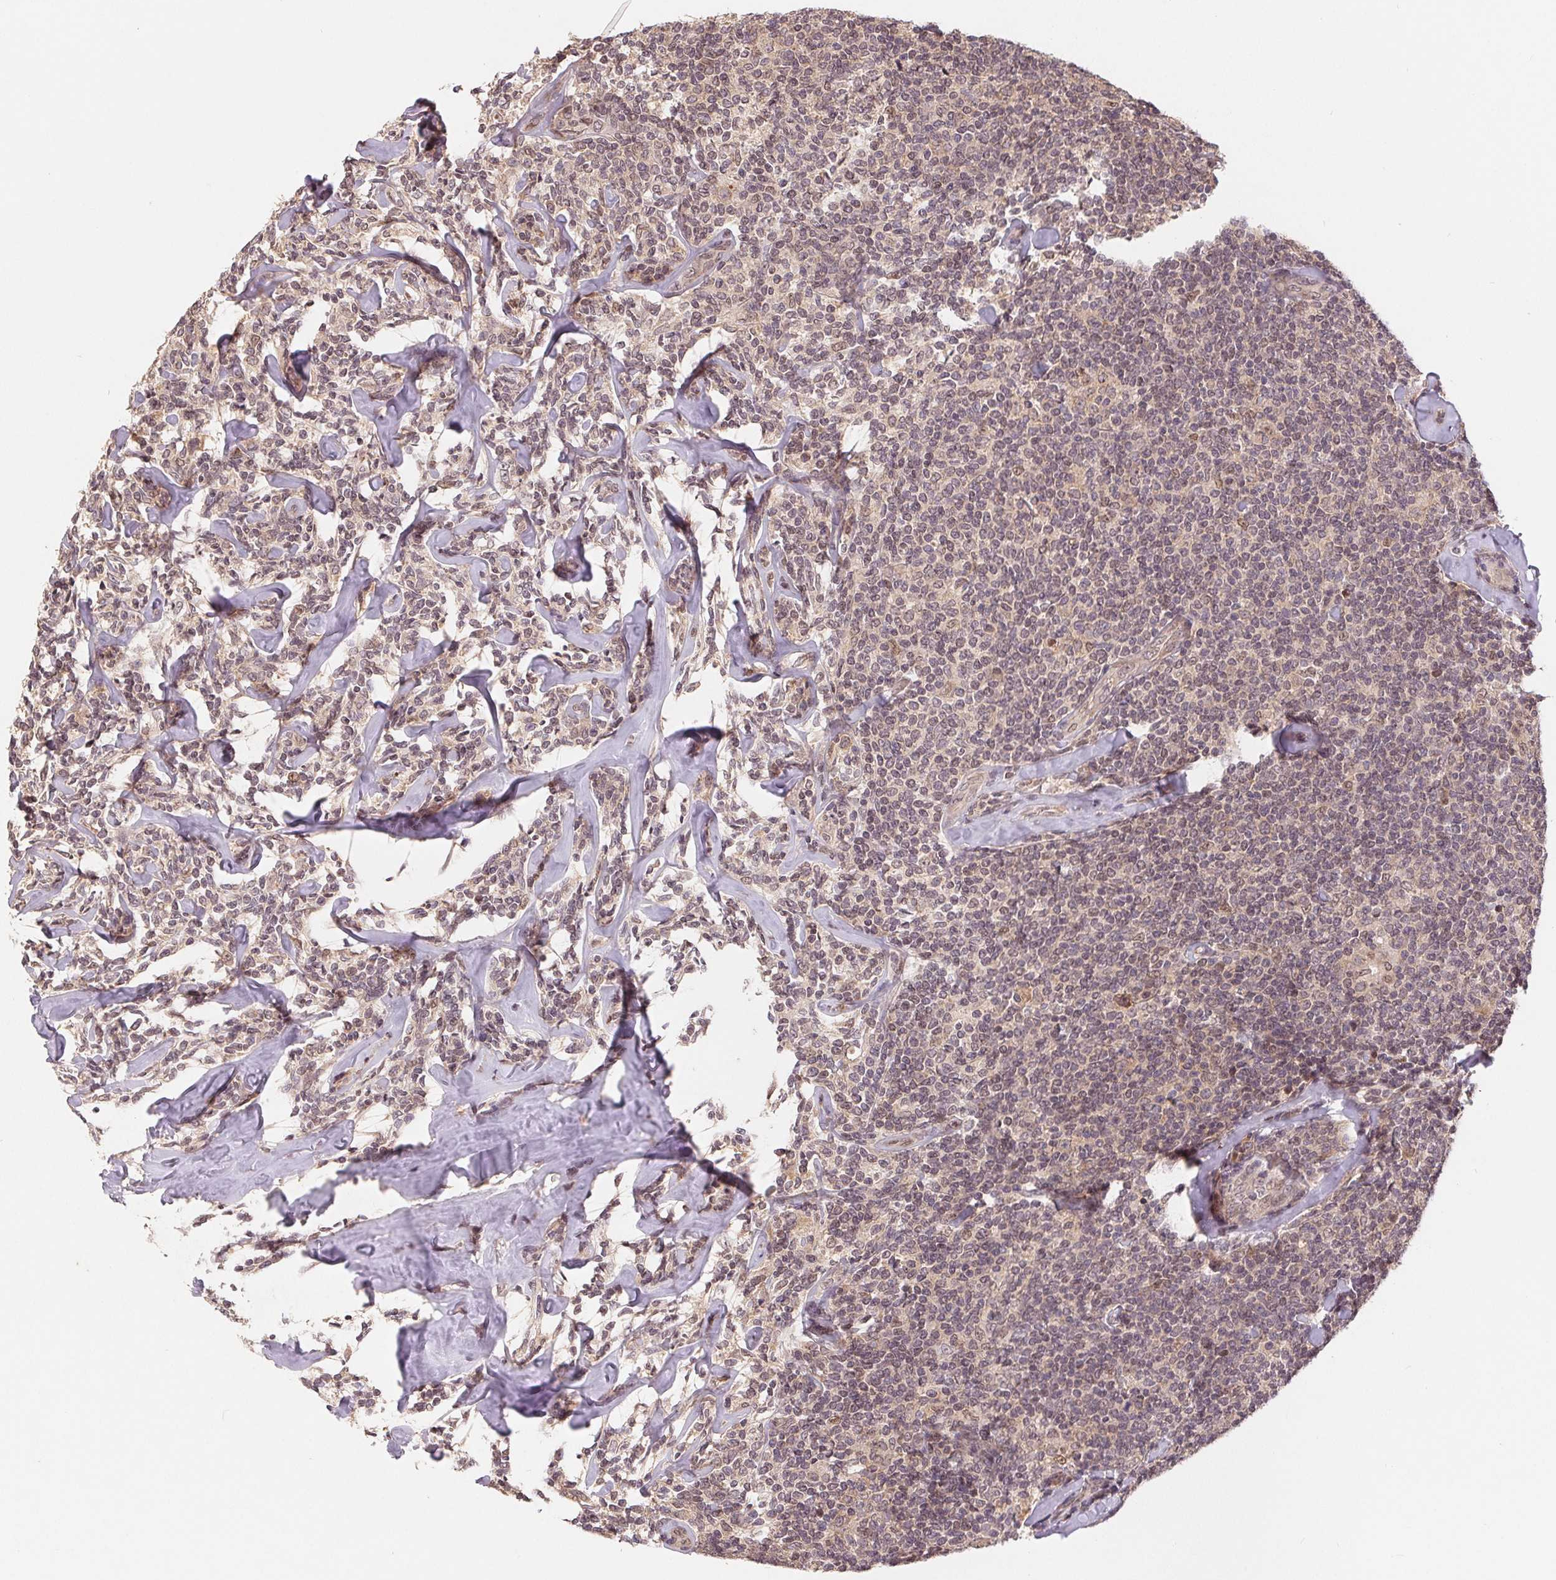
{"staining": {"intensity": "negative", "quantity": "none", "location": "none"}, "tissue": "lymphoma", "cell_type": "Tumor cells", "image_type": "cancer", "snomed": [{"axis": "morphology", "description": "Malignant lymphoma, non-Hodgkin's type, Low grade"}, {"axis": "topography", "description": "Lymph node"}], "caption": "High power microscopy micrograph of an immunohistochemistry histopathology image of lymphoma, revealing no significant expression in tumor cells.", "gene": "HMGN3", "patient": {"sex": "female", "age": 56}}